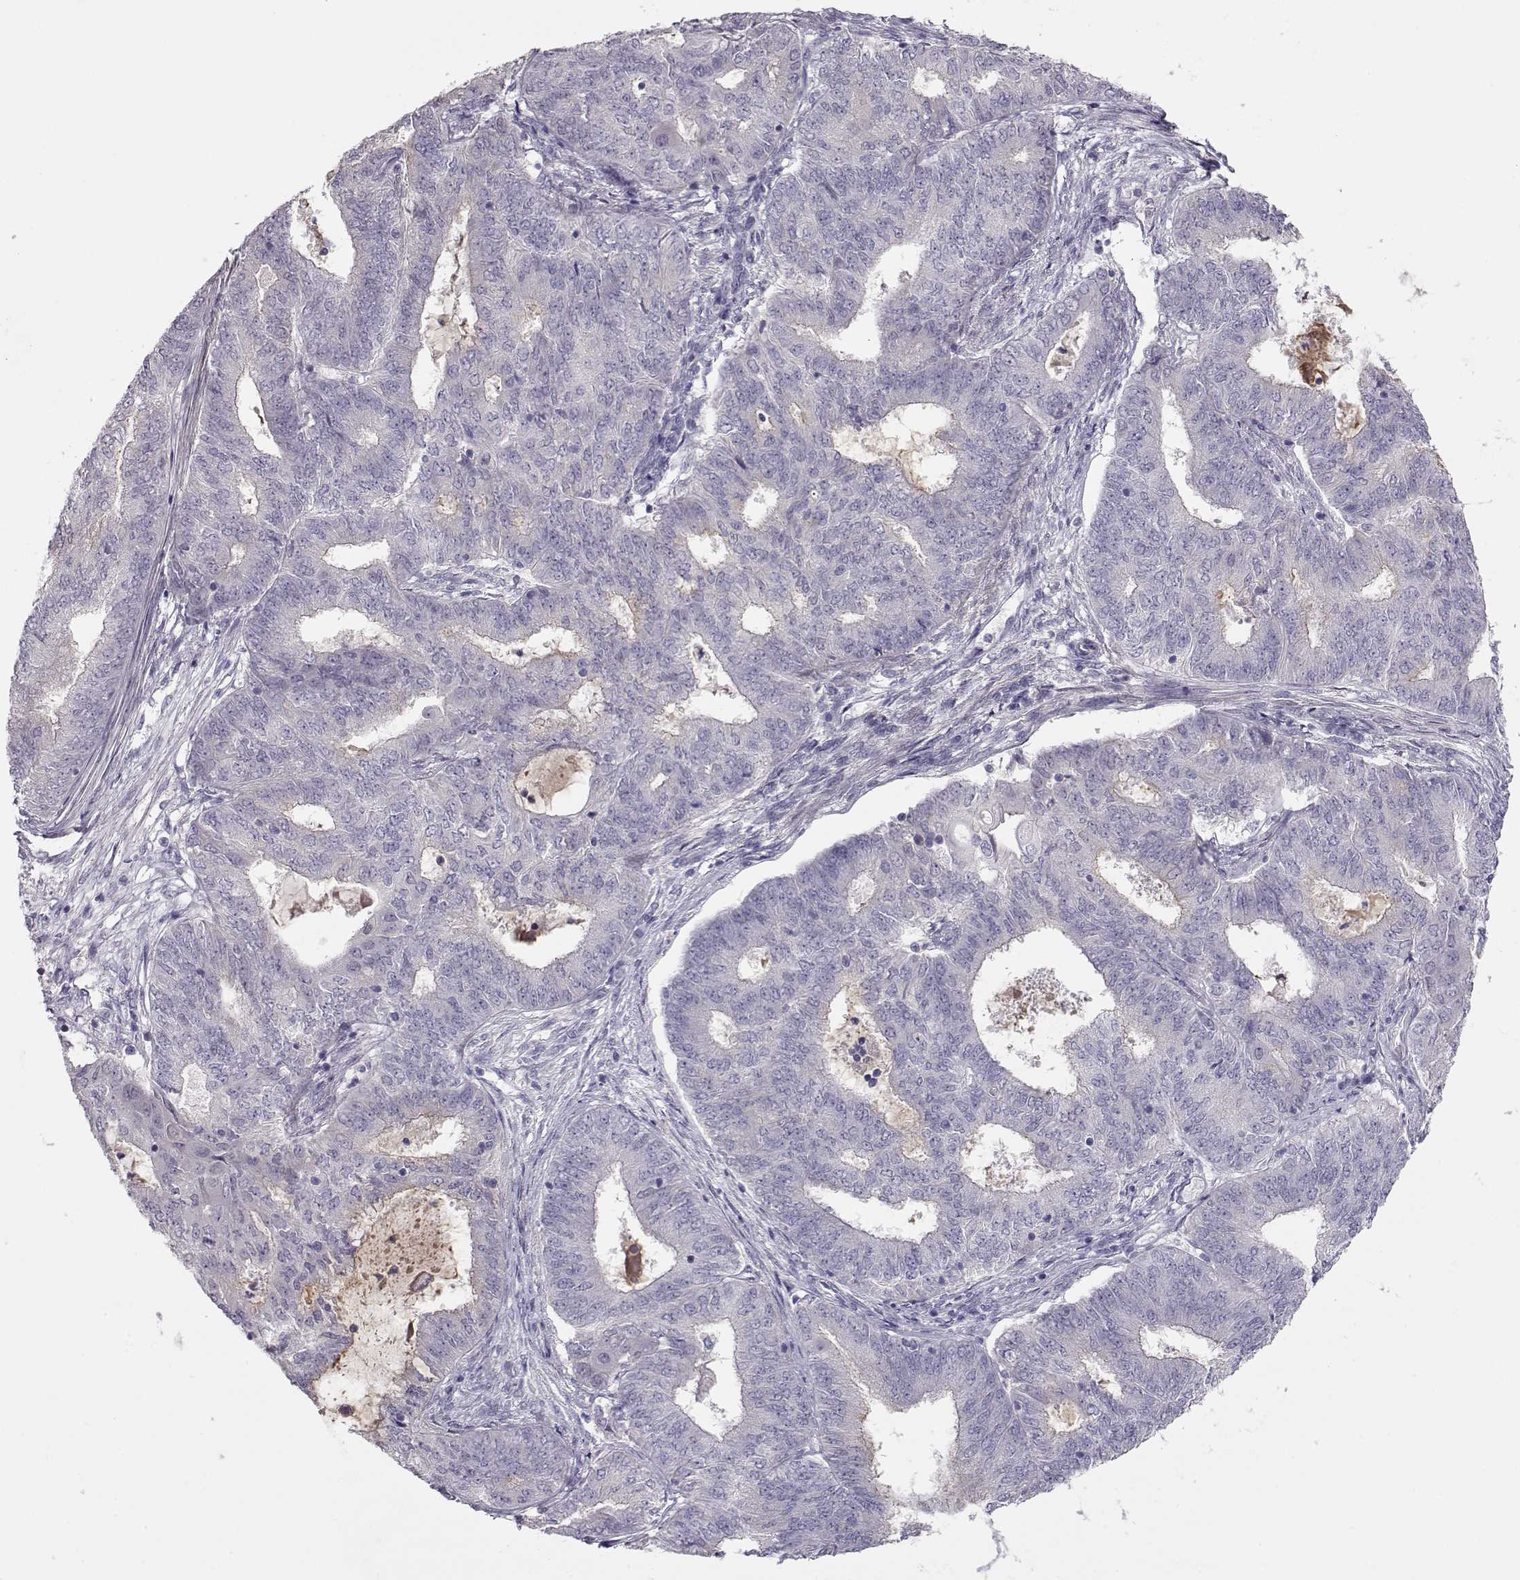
{"staining": {"intensity": "negative", "quantity": "none", "location": "none"}, "tissue": "endometrial cancer", "cell_type": "Tumor cells", "image_type": "cancer", "snomed": [{"axis": "morphology", "description": "Adenocarcinoma, NOS"}, {"axis": "topography", "description": "Endometrium"}], "caption": "DAB immunohistochemical staining of human endometrial cancer (adenocarcinoma) shows no significant positivity in tumor cells.", "gene": "GRK1", "patient": {"sex": "female", "age": 62}}